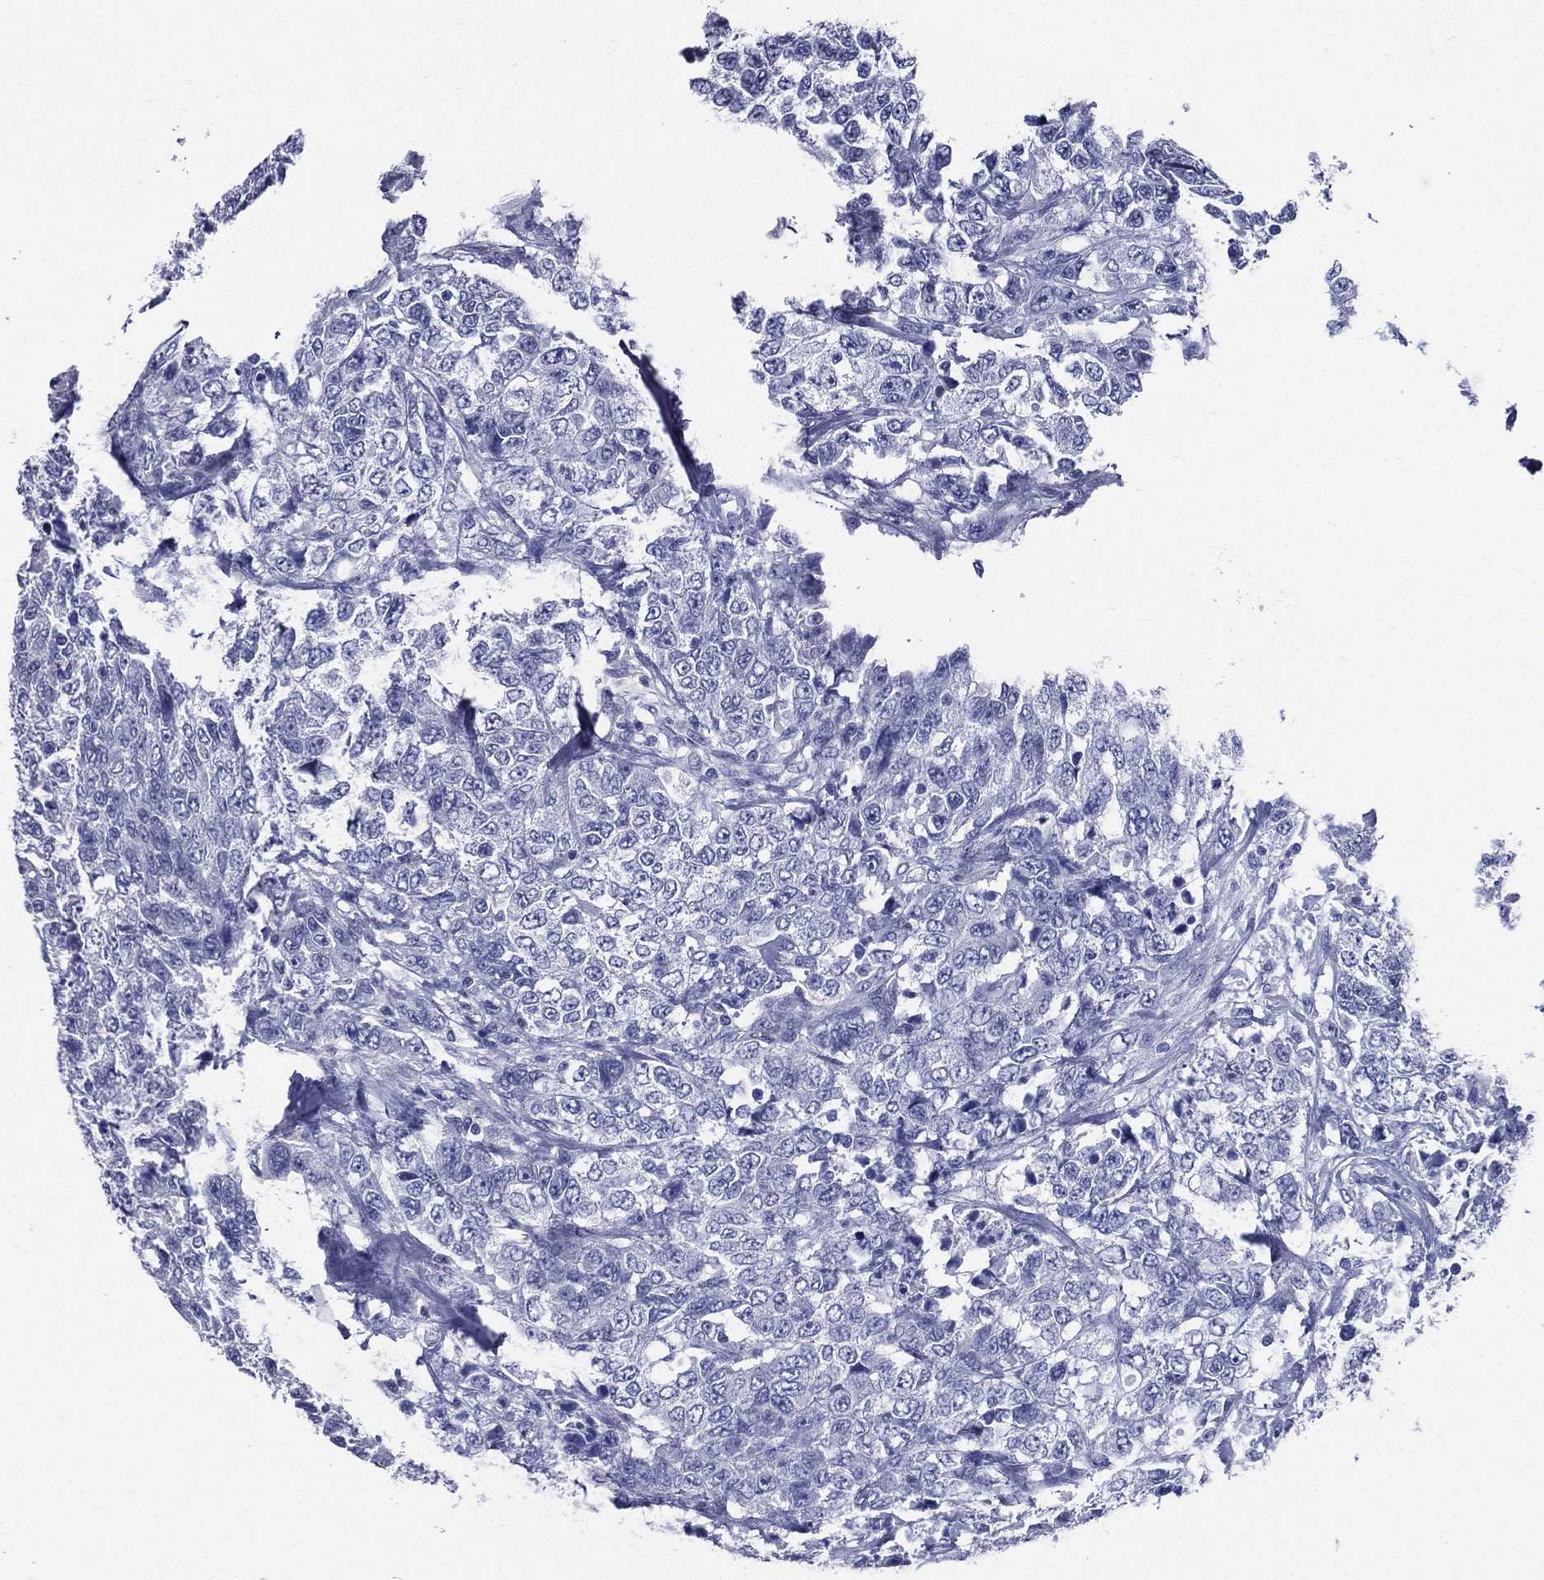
{"staining": {"intensity": "negative", "quantity": "none", "location": "none"}, "tissue": "urothelial cancer", "cell_type": "Tumor cells", "image_type": "cancer", "snomed": [{"axis": "morphology", "description": "Urothelial carcinoma, High grade"}, {"axis": "topography", "description": "Urinary bladder"}], "caption": "An image of human urothelial cancer is negative for staining in tumor cells. (Stains: DAB (3,3'-diaminobenzidine) IHC with hematoxylin counter stain, Microscopy: brightfield microscopy at high magnification).", "gene": "DPYS", "patient": {"sex": "female", "age": 78}}